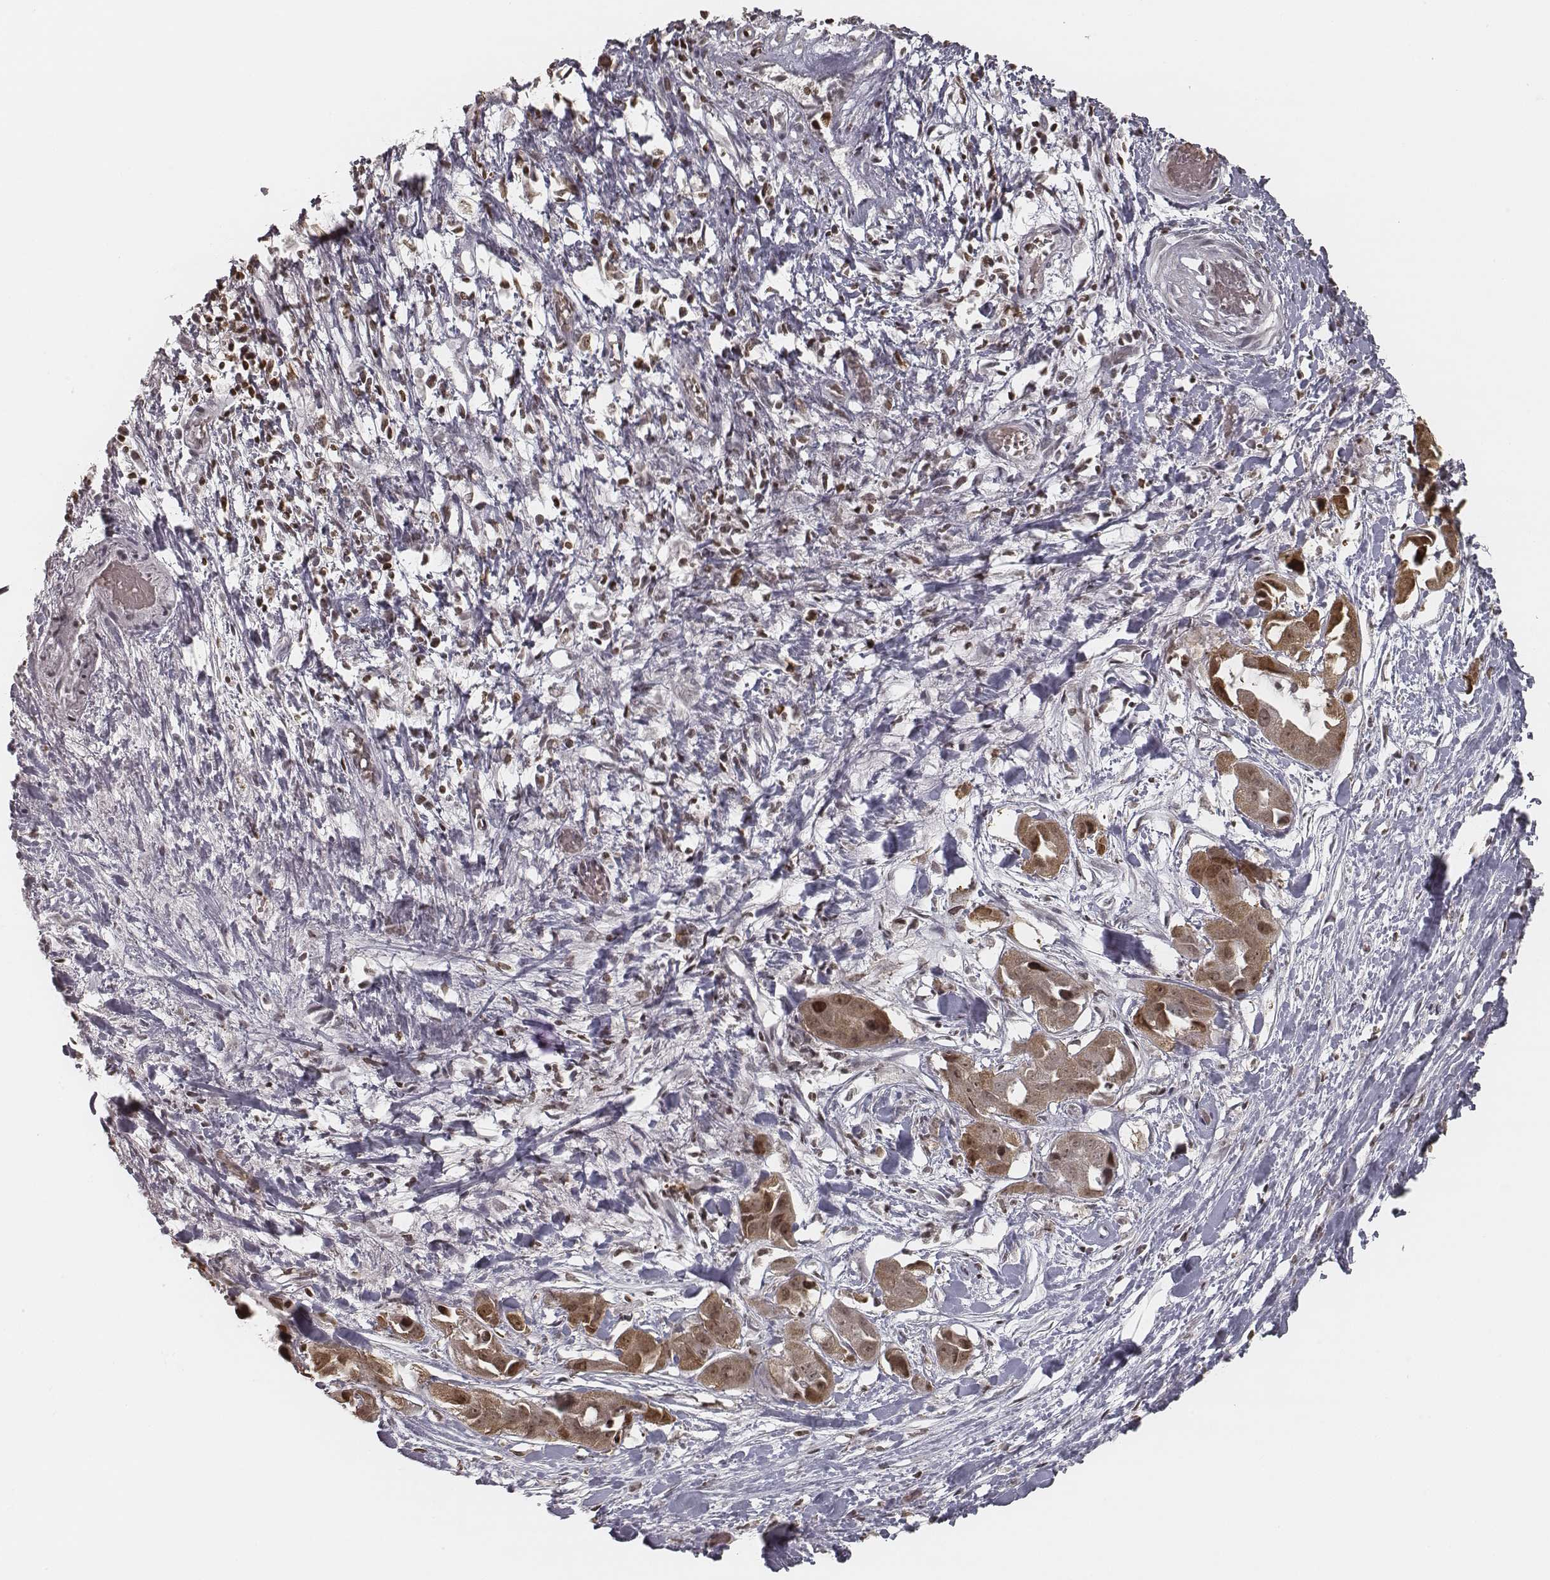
{"staining": {"intensity": "moderate", "quantity": ">75%", "location": "cytoplasmic/membranous,nuclear"}, "tissue": "liver cancer", "cell_type": "Tumor cells", "image_type": "cancer", "snomed": [{"axis": "morphology", "description": "Cholangiocarcinoma"}, {"axis": "topography", "description": "Liver"}], "caption": "High-power microscopy captured an immunohistochemistry (IHC) micrograph of liver cholangiocarcinoma, revealing moderate cytoplasmic/membranous and nuclear expression in about >75% of tumor cells.", "gene": "HMGA2", "patient": {"sex": "female", "age": 52}}